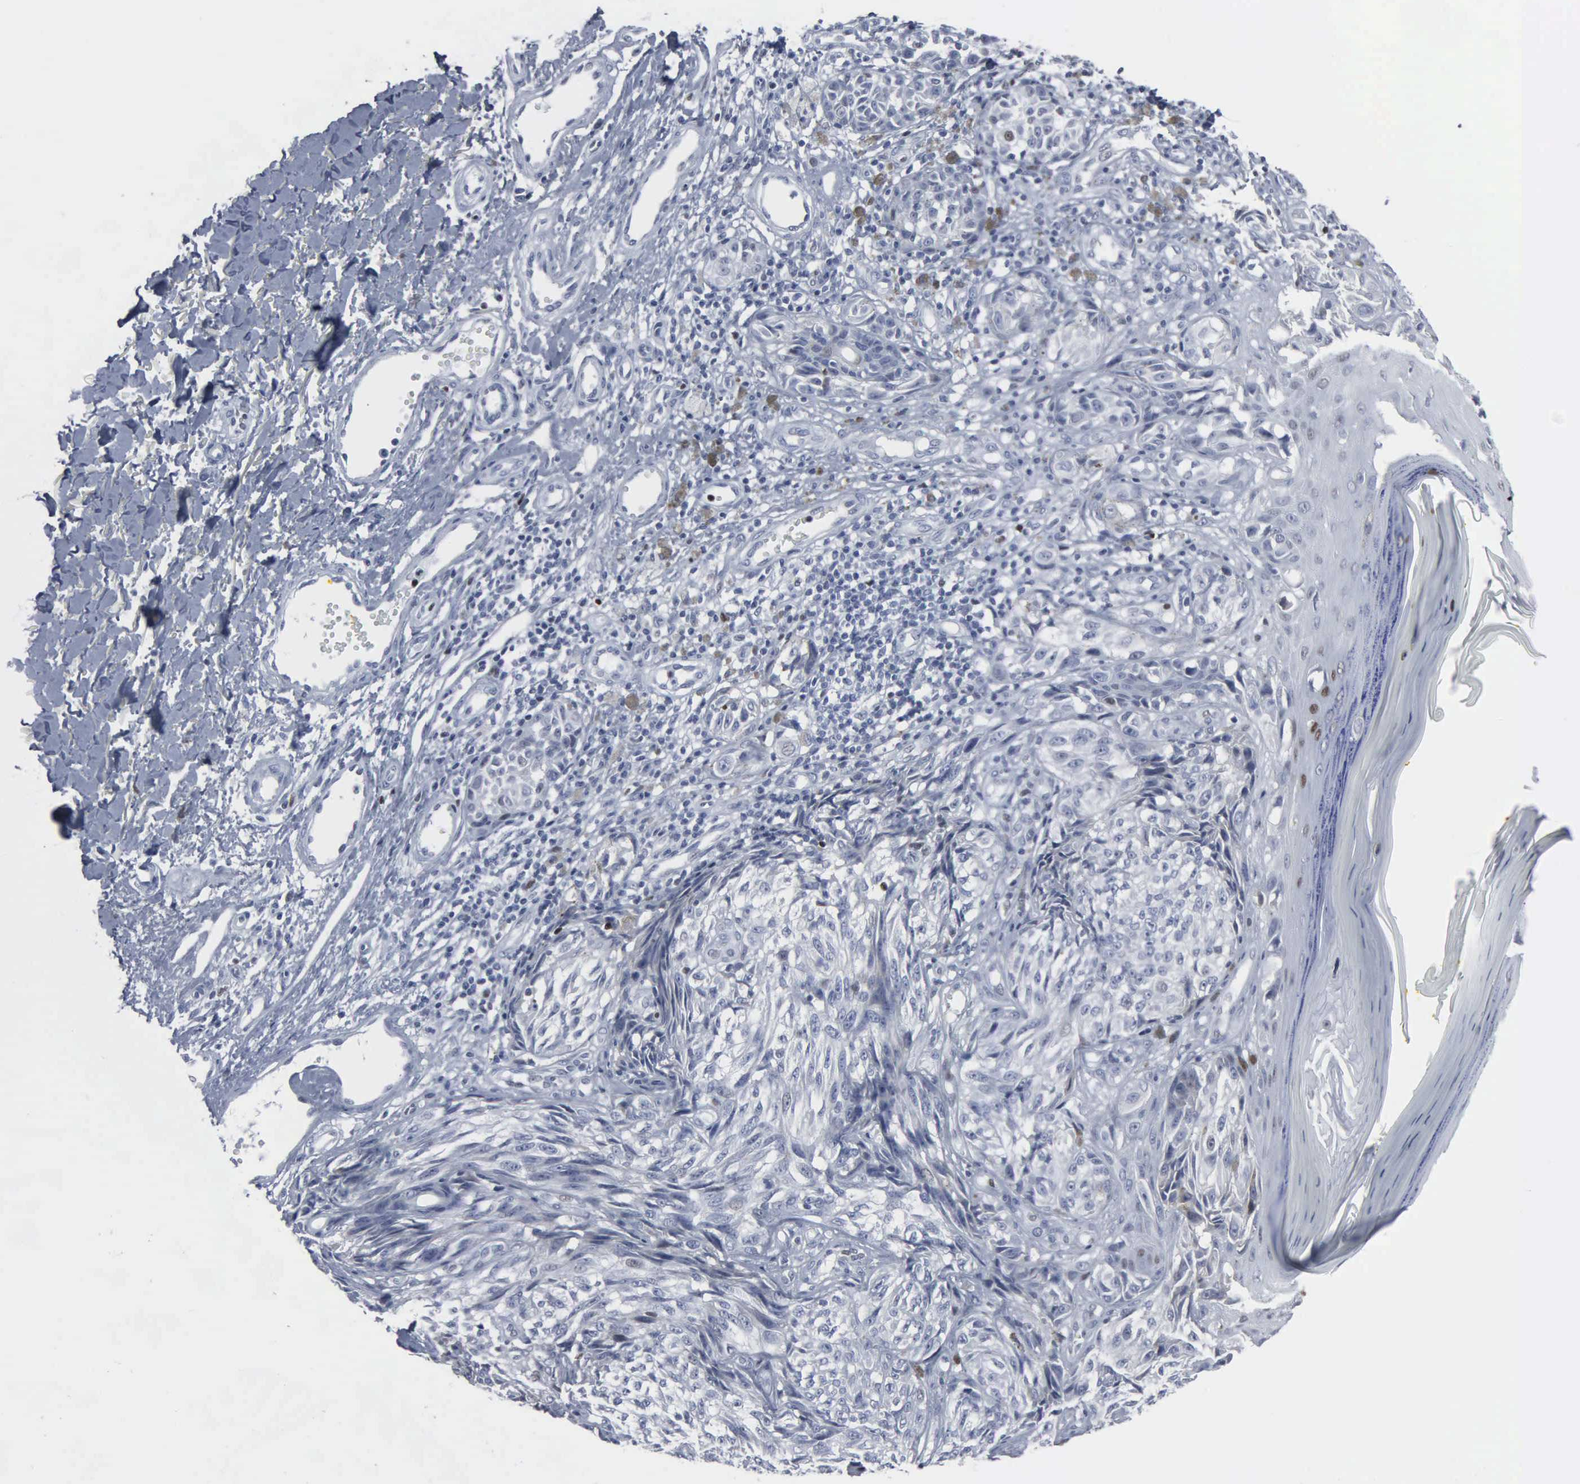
{"staining": {"intensity": "negative", "quantity": "none", "location": "none"}, "tissue": "melanoma", "cell_type": "Tumor cells", "image_type": "cancer", "snomed": [{"axis": "morphology", "description": "Malignant melanoma, NOS"}, {"axis": "topography", "description": "Skin"}], "caption": "Melanoma stained for a protein using immunohistochemistry (IHC) reveals no staining tumor cells.", "gene": "CCND3", "patient": {"sex": "male", "age": 67}}